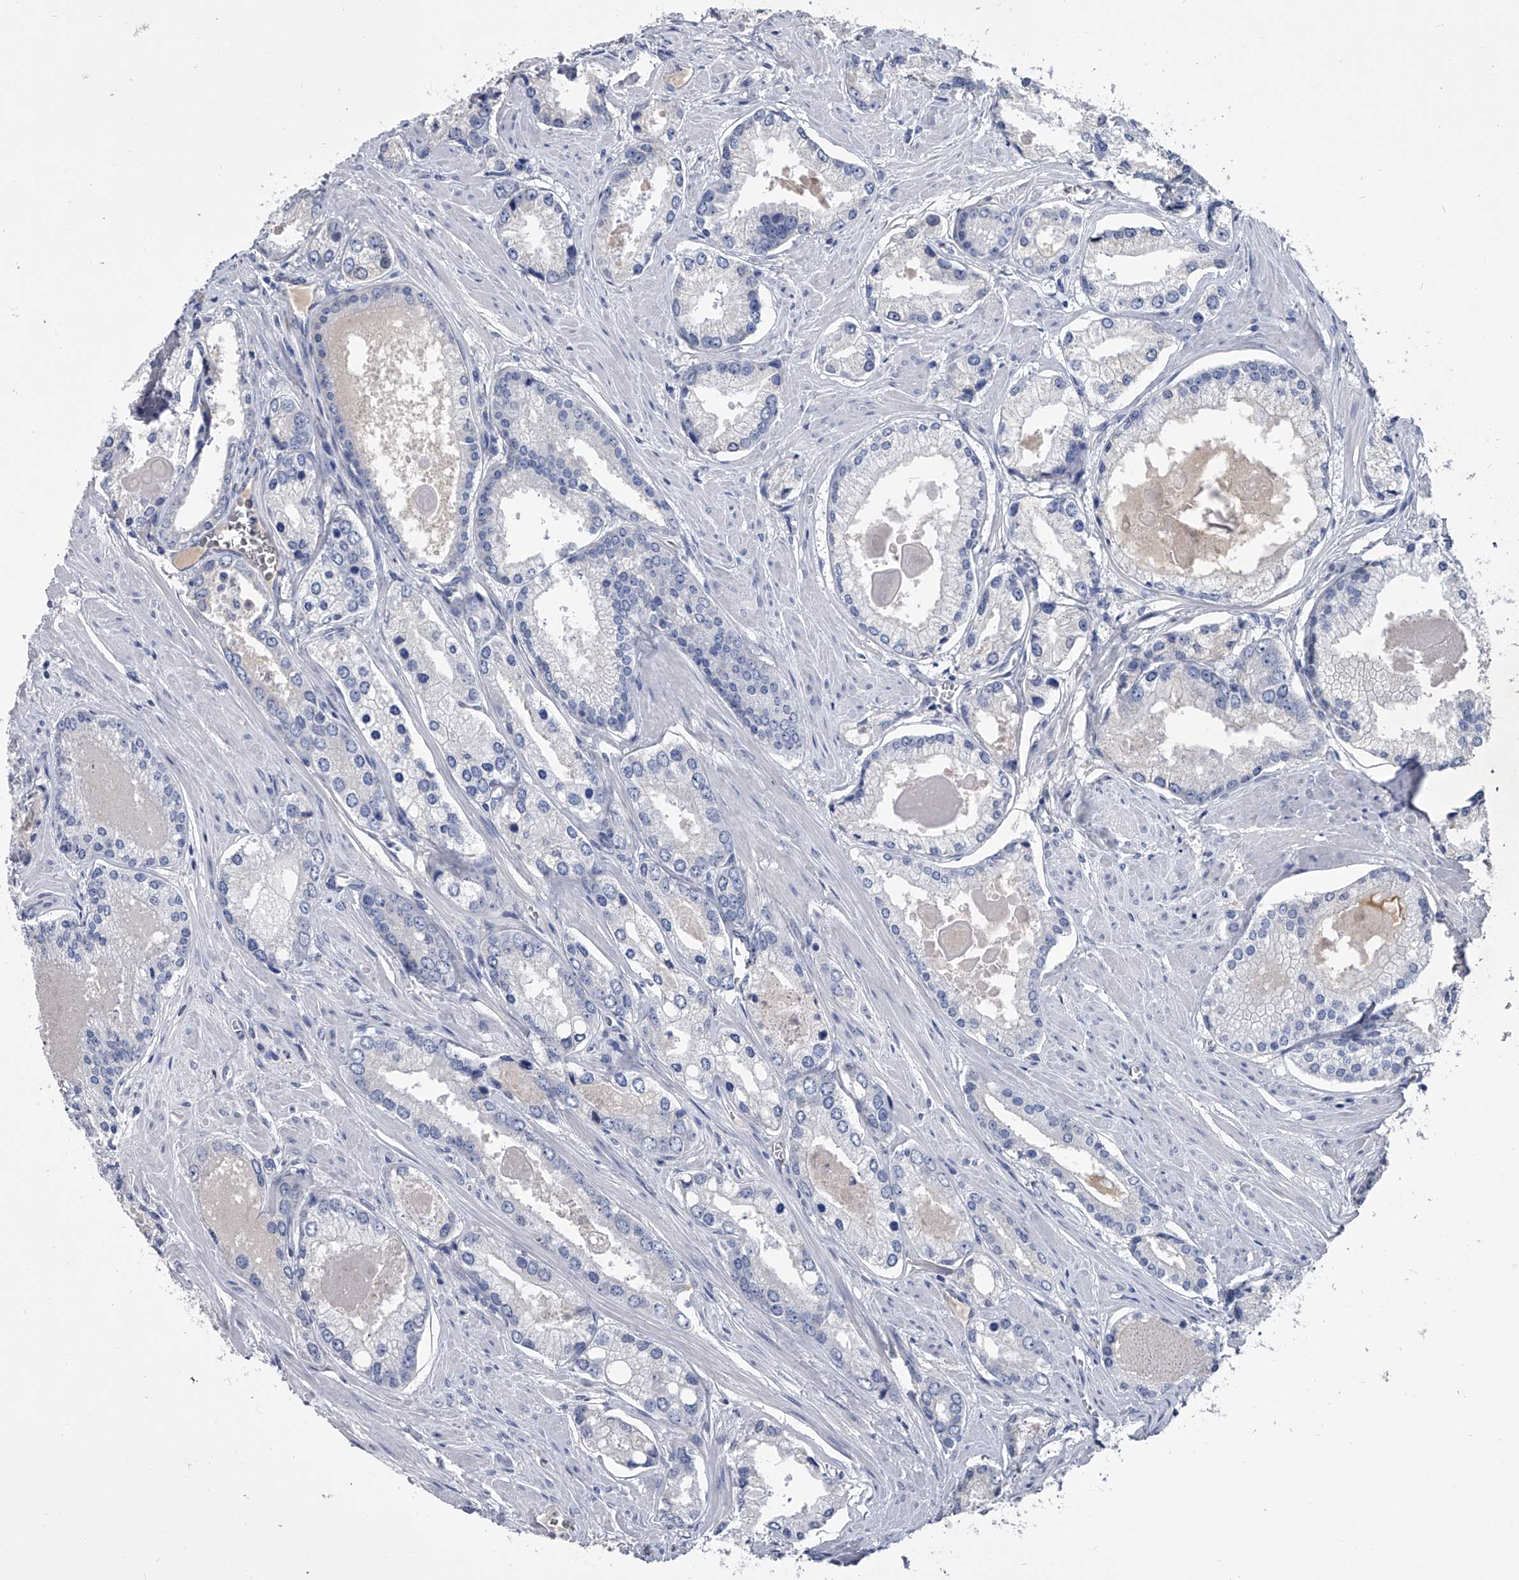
{"staining": {"intensity": "negative", "quantity": "none", "location": "none"}, "tissue": "prostate cancer", "cell_type": "Tumor cells", "image_type": "cancer", "snomed": [{"axis": "morphology", "description": "Adenocarcinoma, Low grade"}, {"axis": "topography", "description": "Prostate"}], "caption": "High magnification brightfield microscopy of prostate cancer stained with DAB (3,3'-diaminobenzidine) (brown) and counterstained with hematoxylin (blue): tumor cells show no significant expression.", "gene": "EFCAB7", "patient": {"sex": "male", "age": 54}}